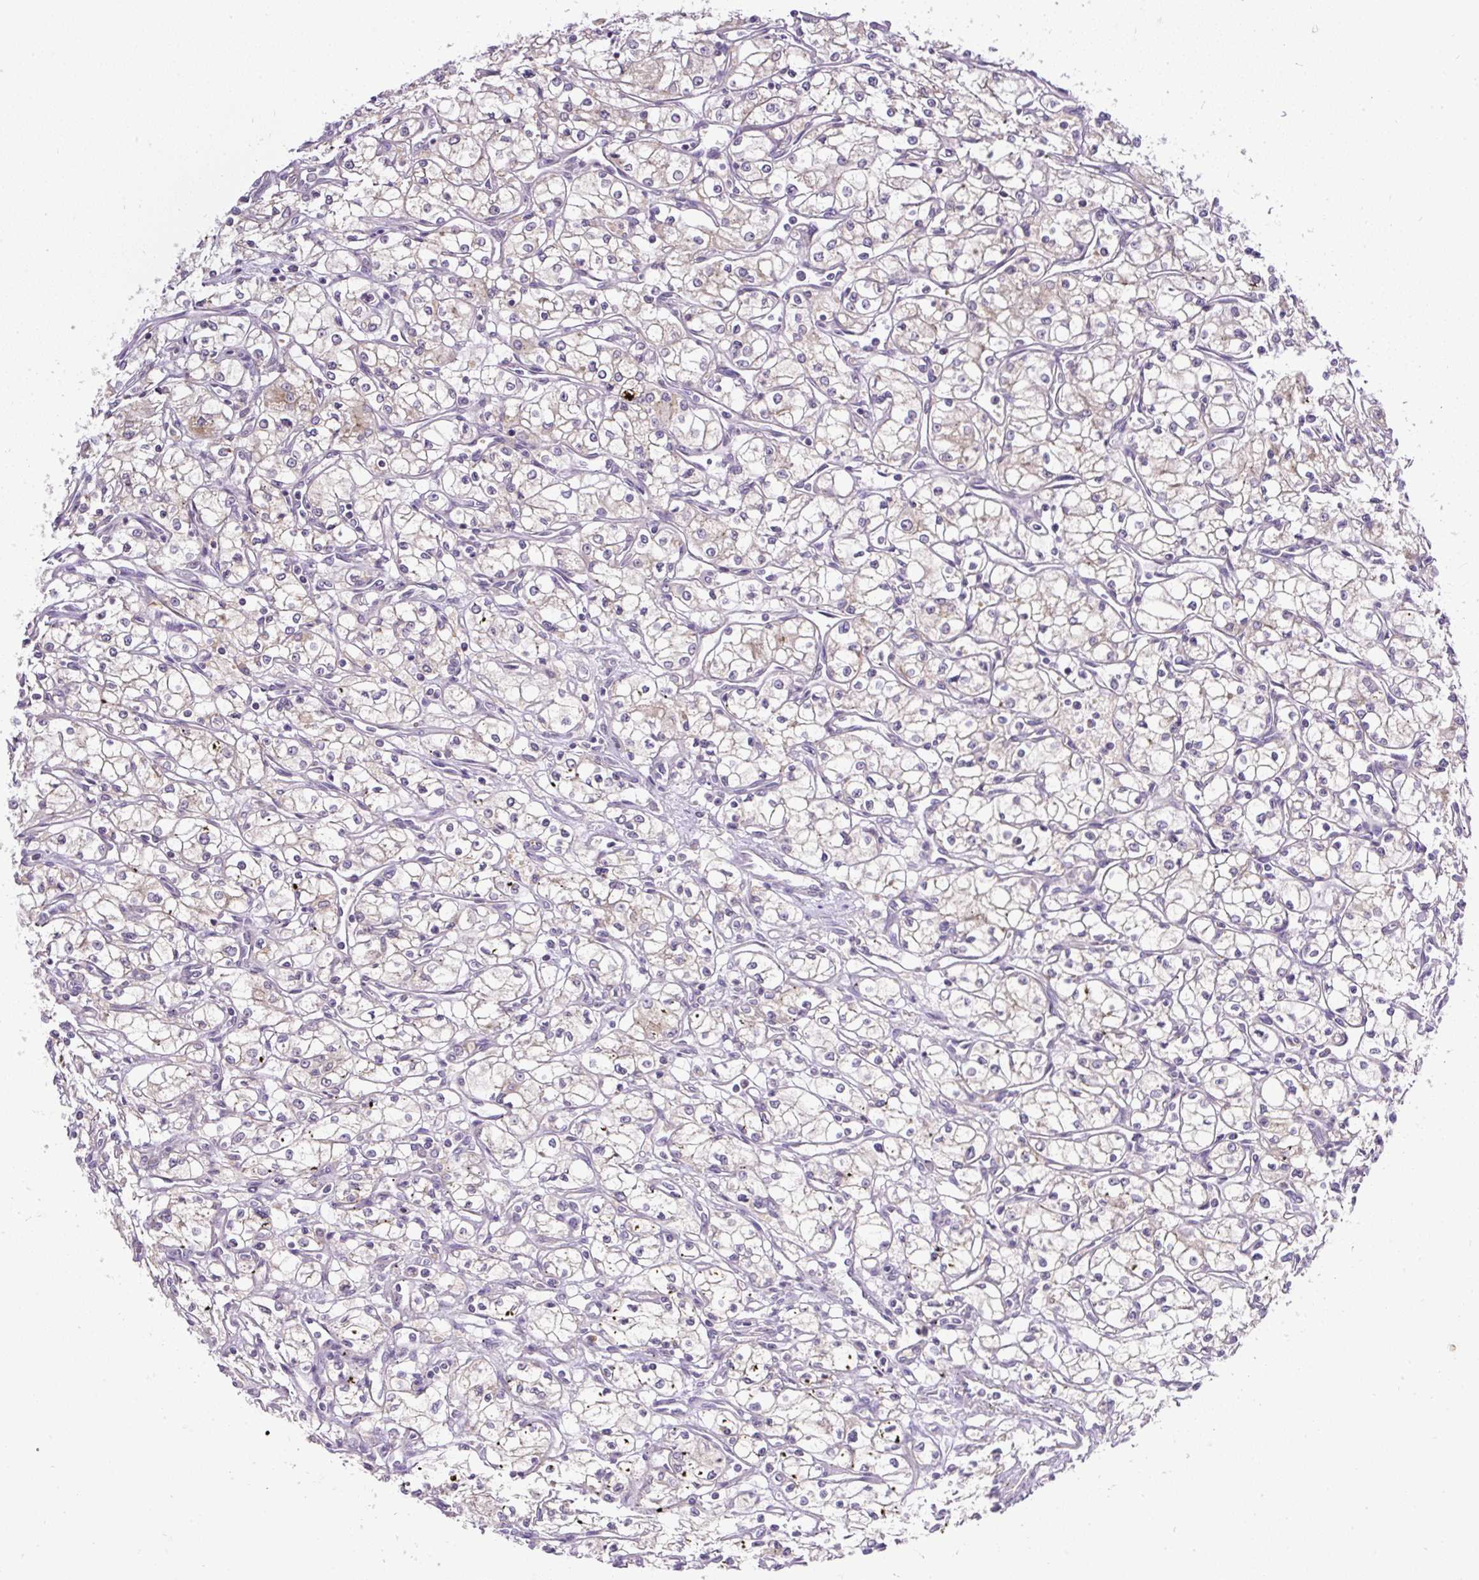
{"staining": {"intensity": "weak", "quantity": "<25%", "location": "cytoplasmic/membranous"}, "tissue": "renal cancer", "cell_type": "Tumor cells", "image_type": "cancer", "snomed": [{"axis": "morphology", "description": "Adenocarcinoma, NOS"}, {"axis": "topography", "description": "Kidney"}], "caption": "Tumor cells are negative for brown protein staining in renal cancer (adenocarcinoma). (DAB IHC, high magnification).", "gene": "SMC4", "patient": {"sex": "male", "age": 59}}